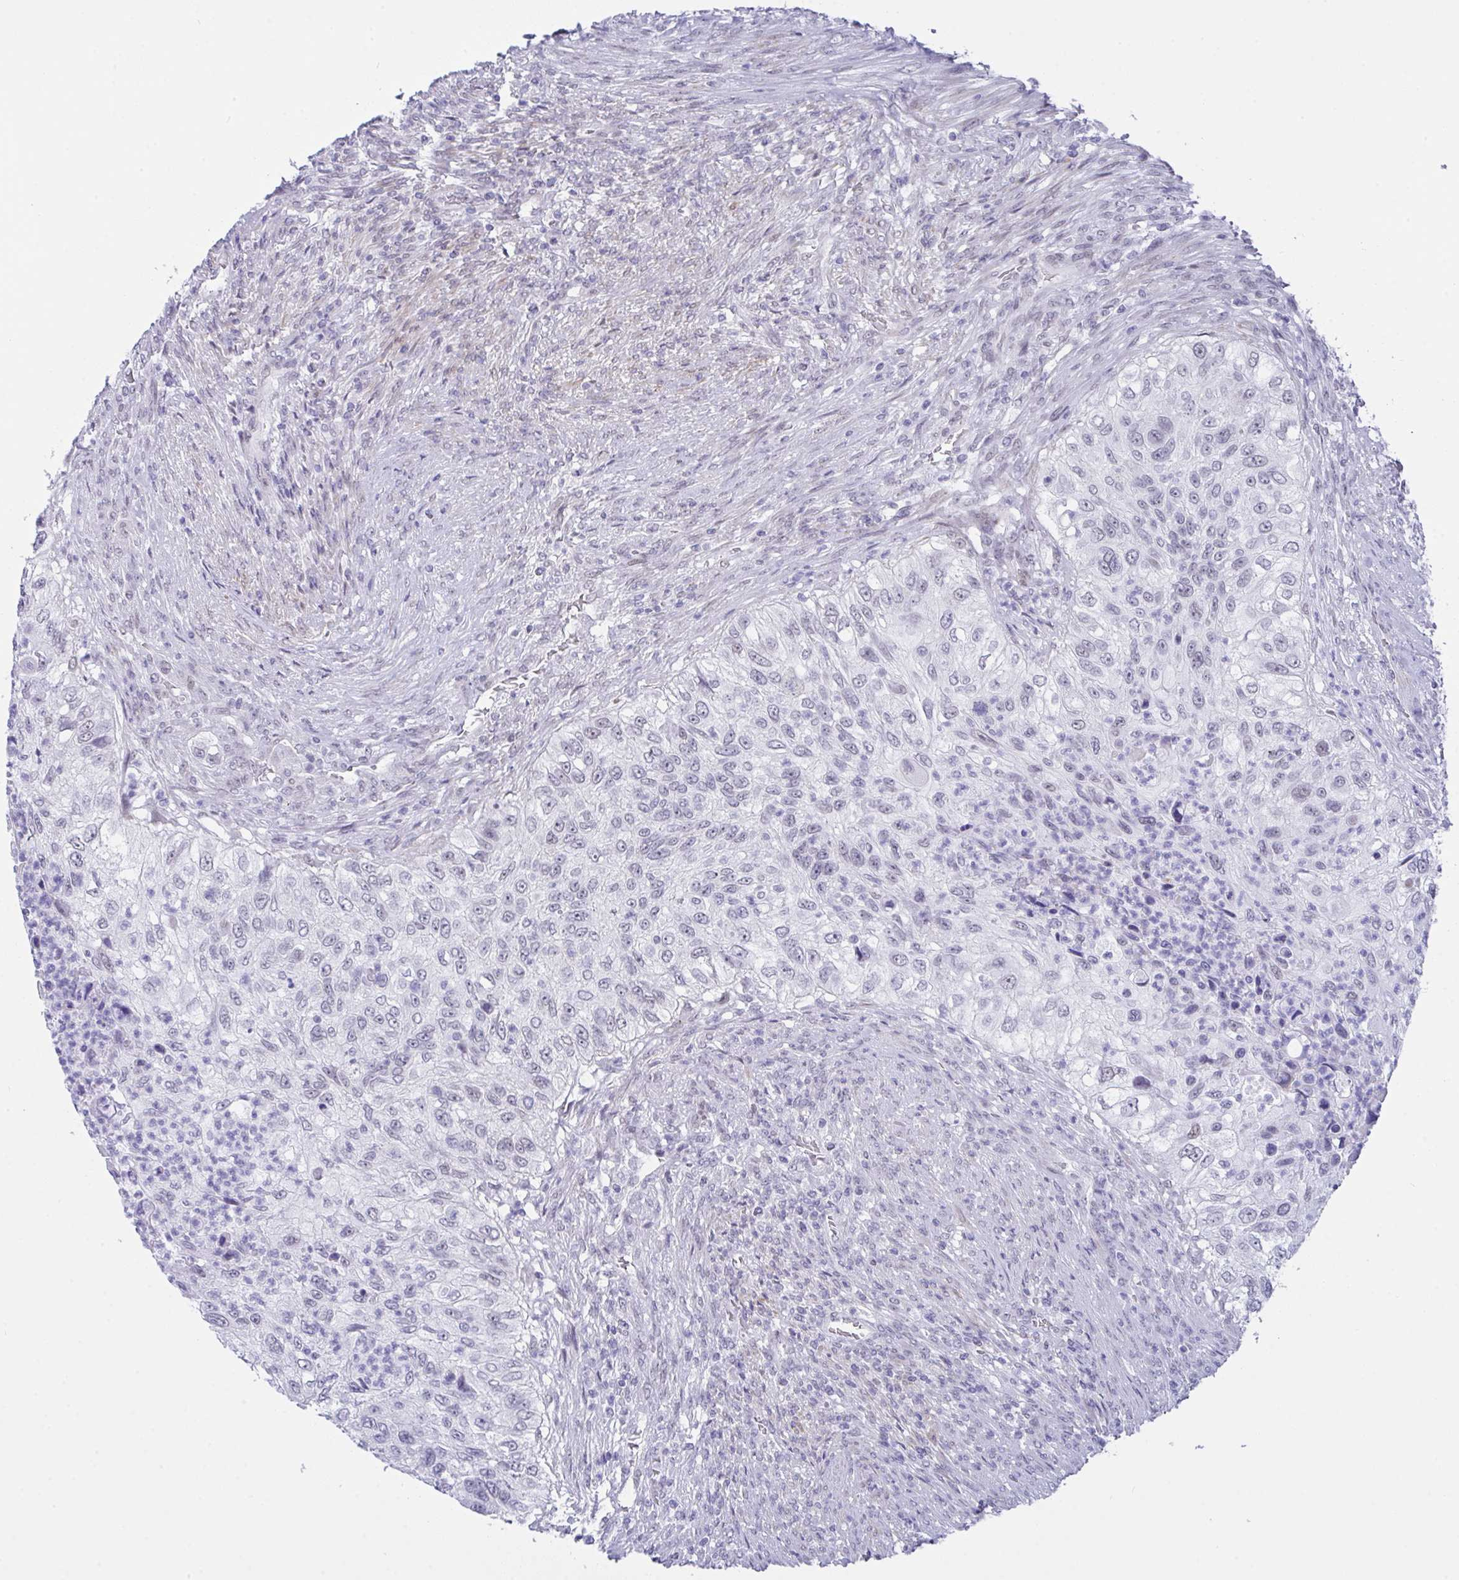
{"staining": {"intensity": "negative", "quantity": "none", "location": "none"}, "tissue": "urothelial cancer", "cell_type": "Tumor cells", "image_type": "cancer", "snomed": [{"axis": "morphology", "description": "Urothelial carcinoma, High grade"}, {"axis": "topography", "description": "Urinary bladder"}], "caption": "Immunohistochemistry (IHC) histopathology image of human urothelial carcinoma (high-grade) stained for a protein (brown), which shows no positivity in tumor cells.", "gene": "FBXL22", "patient": {"sex": "female", "age": 60}}